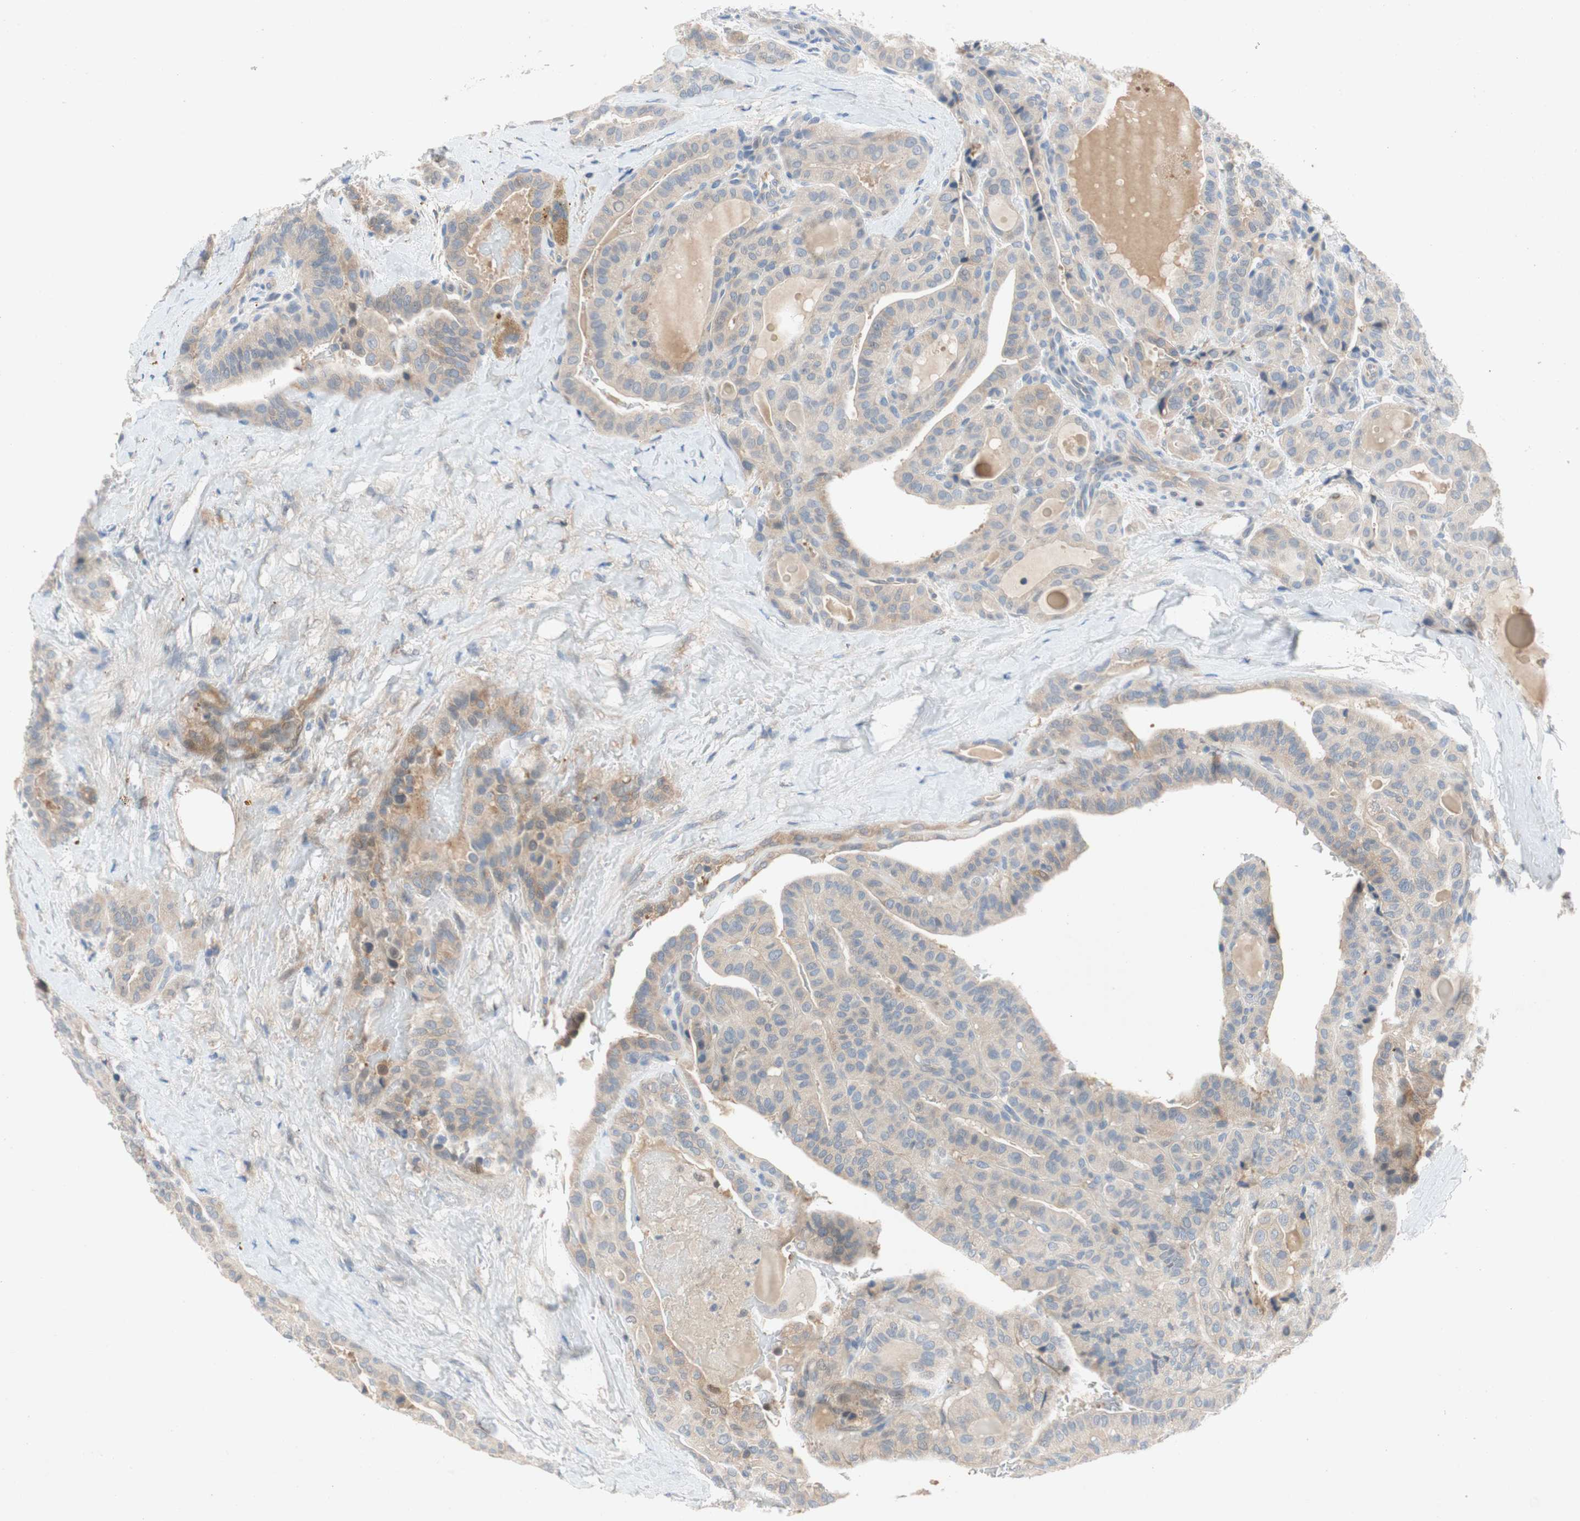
{"staining": {"intensity": "weak", "quantity": "25%-75%", "location": "cytoplasmic/membranous"}, "tissue": "thyroid cancer", "cell_type": "Tumor cells", "image_type": "cancer", "snomed": [{"axis": "morphology", "description": "Papillary adenocarcinoma, NOS"}, {"axis": "topography", "description": "Thyroid gland"}], "caption": "Human thyroid papillary adenocarcinoma stained with a protein marker reveals weak staining in tumor cells.", "gene": "RELB", "patient": {"sex": "male", "age": 77}}